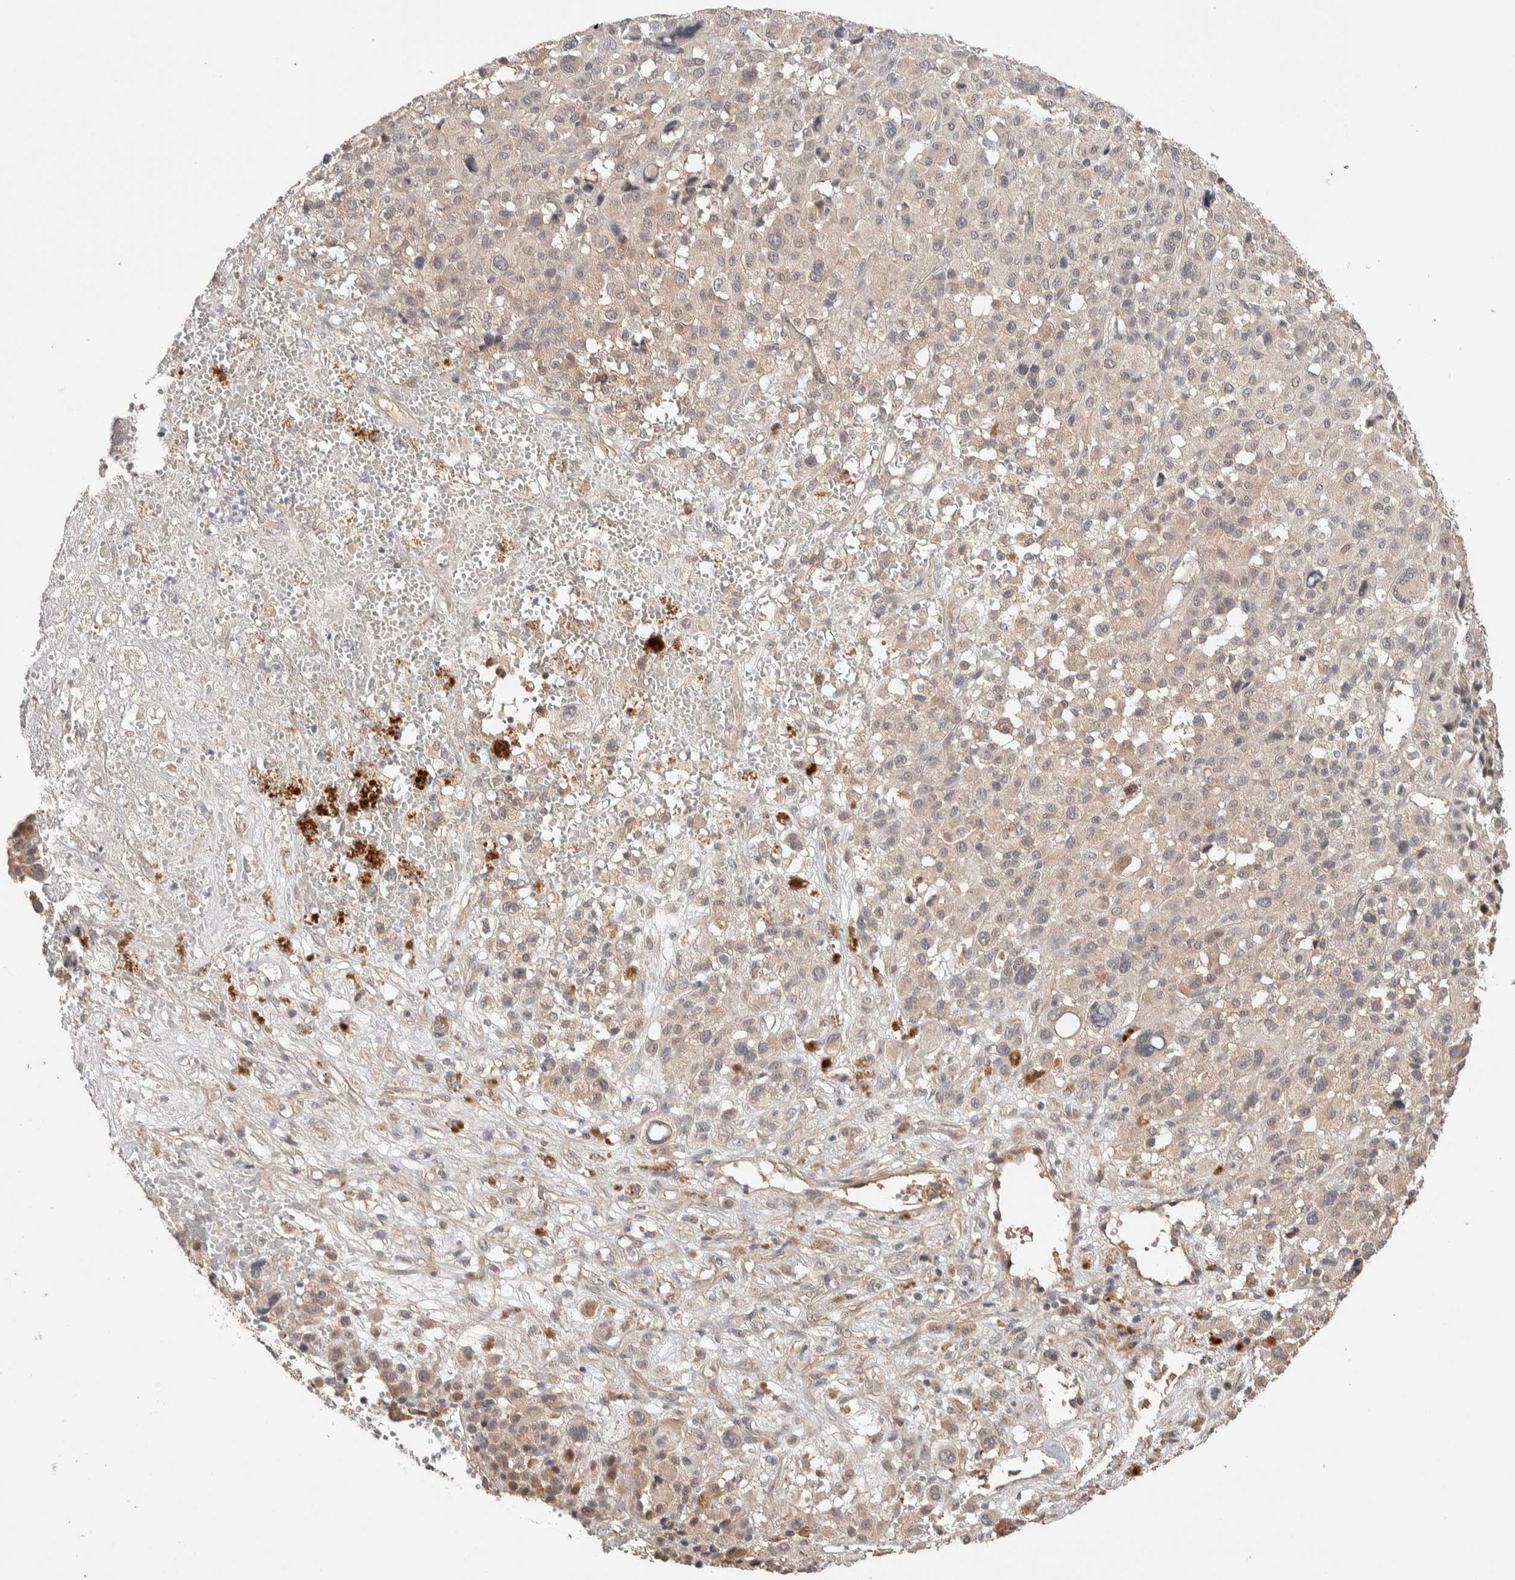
{"staining": {"intensity": "weak", "quantity": "25%-75%", "location": "cytoplasmic/membranous"}, "tissue": "melanoma", "cell_type": "Tumor cells", "image_type": "cancer", "snomed": [{"axis": "morphology", "description": "Malignant melanoma, Metastatic site"}, {"axis": "topography", "description": "Skin"}], "caption": "IHC (DAB (3,3'-diaminobenzidine)) staining of human melanoma displays weak cytoplasmic/membranous protein expression in approximately 25%-75% of tumor cells.", "gene": "PRDM15", "patient": {"sex": "female", "age": 74}}